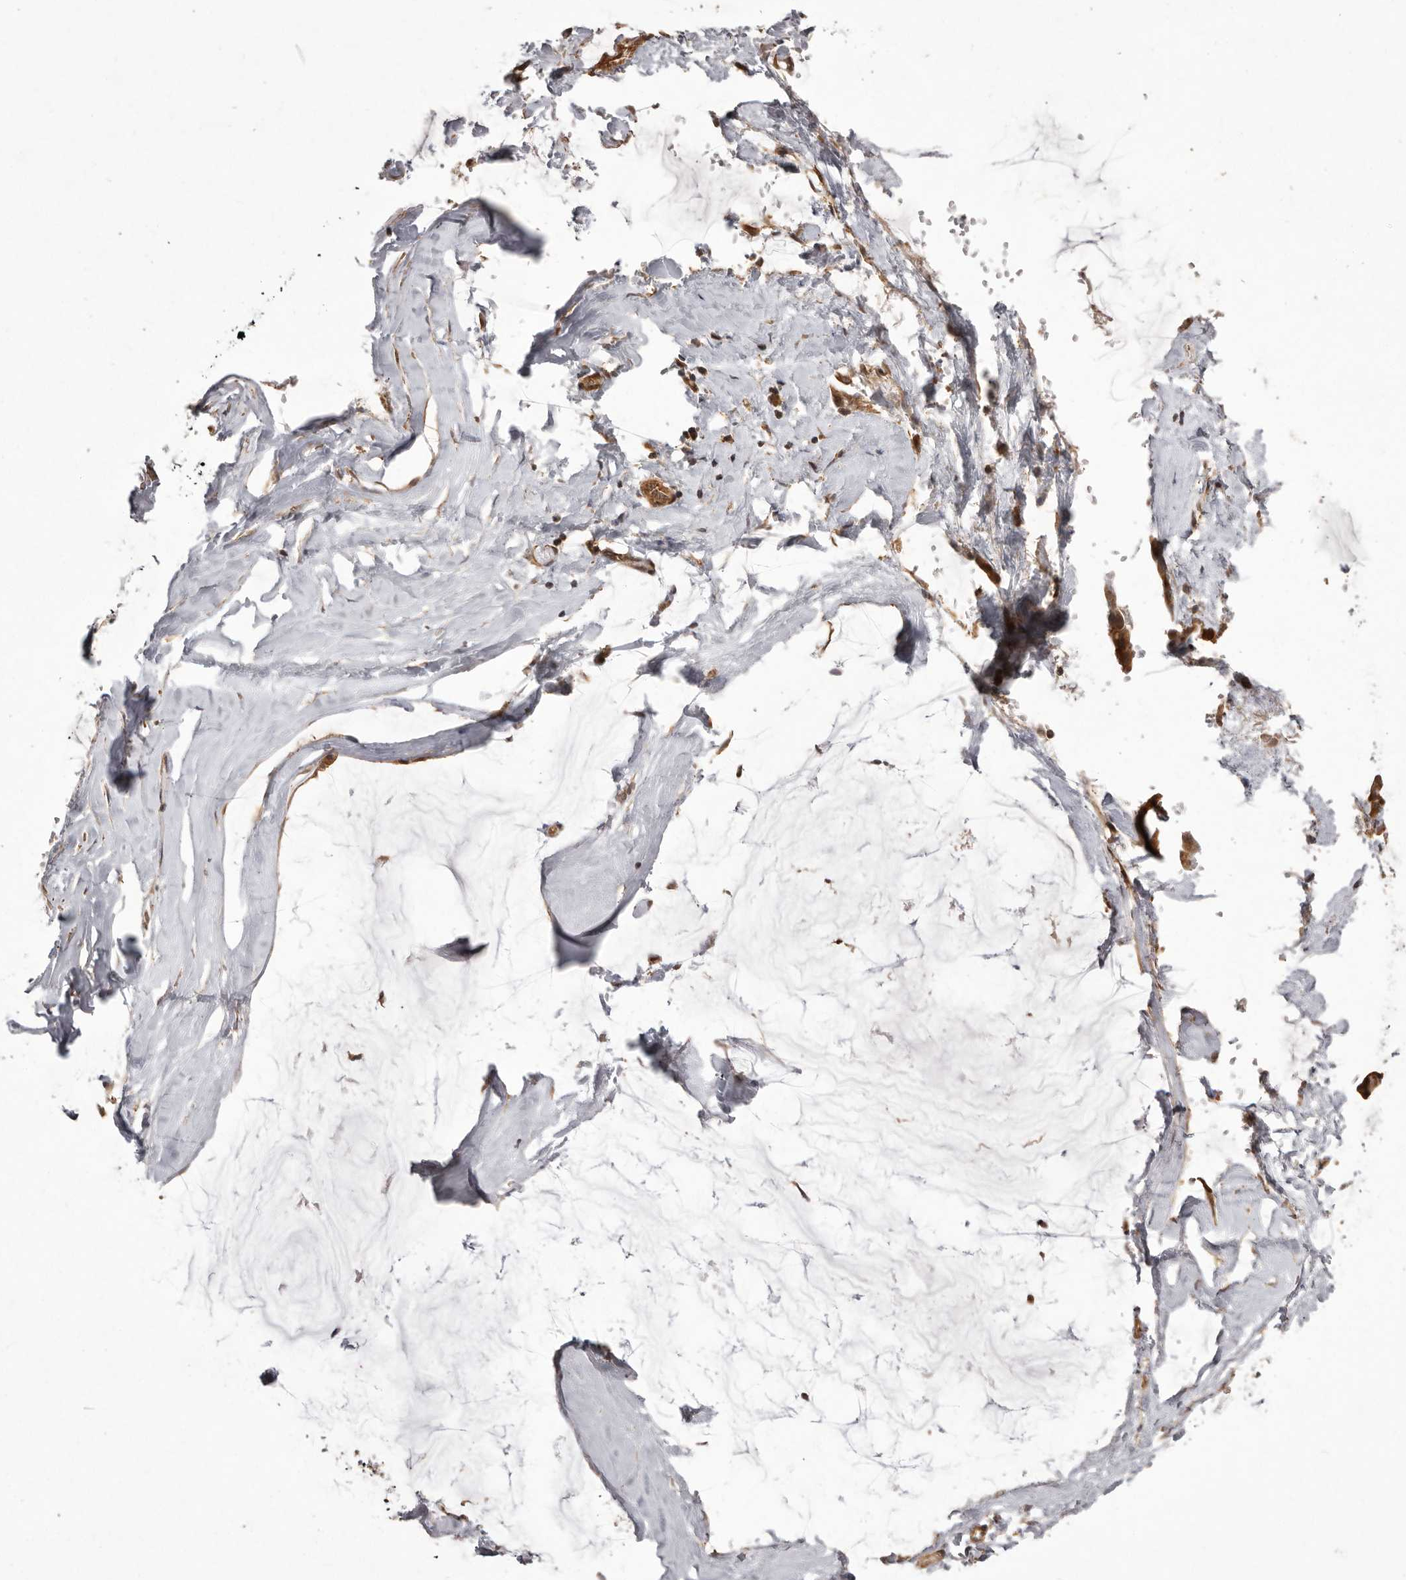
{"staining": {"intensity": "moderate", "quantity": ">75%", "location": "cytoplasmic/membranous"}, "tissue": "ovarian cancer", "cell_type": "Tumor cells", "image_type": "cancer", "snomed": [{"axis": "morphology", "description": "Cystadenocarcinoma, mucinous, NOS"}, {"axis": "topography", "description": "Ovary"}], "caption": "Protein expression analysis of human ovarian mucinous cystadenocarcinoma reveals moderate cytoplasmic/membranous positivity in about >75% of tumor cells.", "gene": "NFKBIA", "patient": {"sex": "female", "age": 39}}